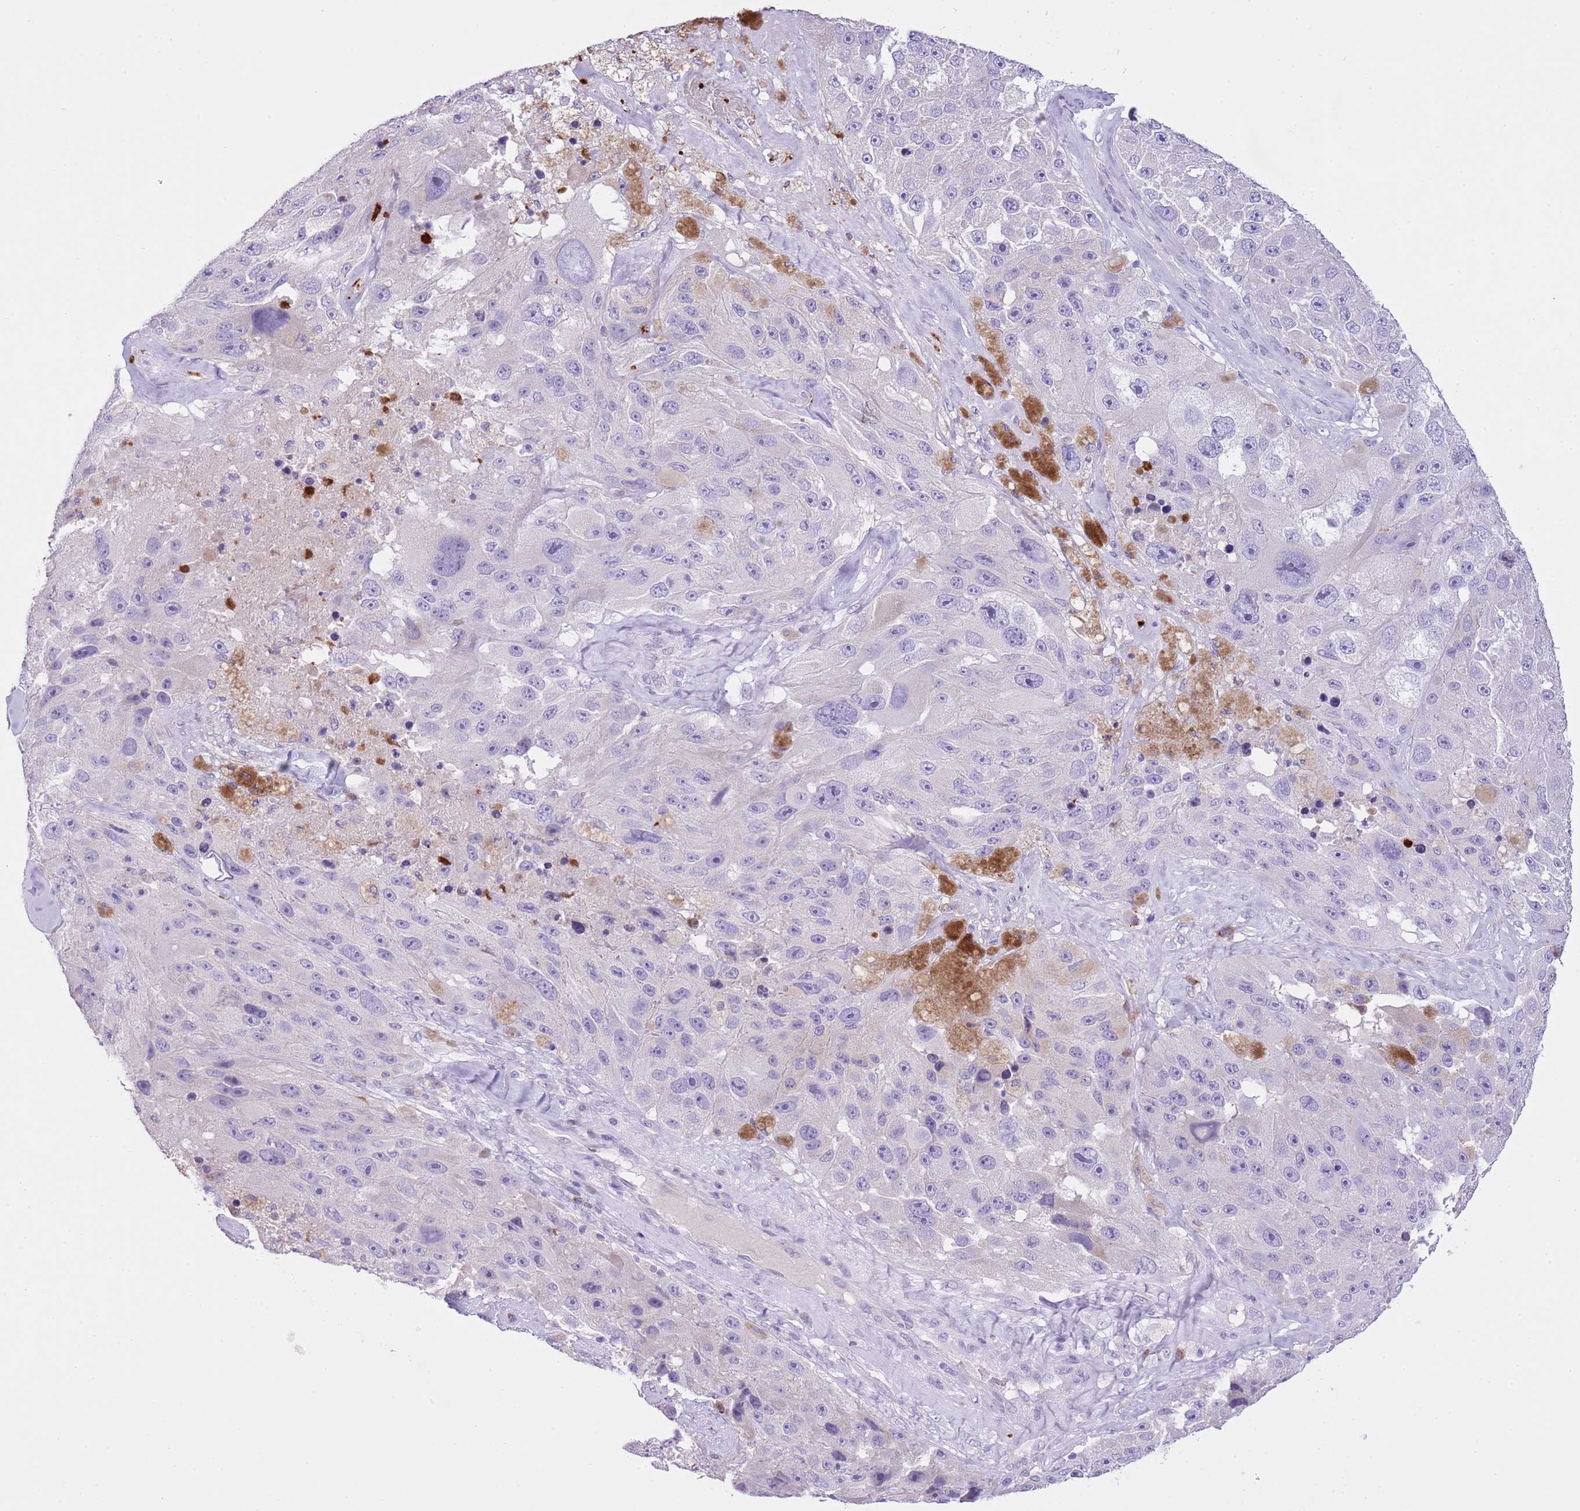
{"staining": {"intensity": "negative", "quantity": "none", "location": "none"}, "tissue": "melanoma", "cell_type": "Tumor cells", "image_type": "cancer", "snomed": [{"axis": "morphology", "description": "Malignant melanoma, Metastatic site"}, {"axis": "topography", "description": "Lymph node"}], "caption": "Immunohistochemistry of melanoma reveals no positivity in tumor cells.", "gene": "CLEC2A", "patient": {"sex": "male", "age": 62}}